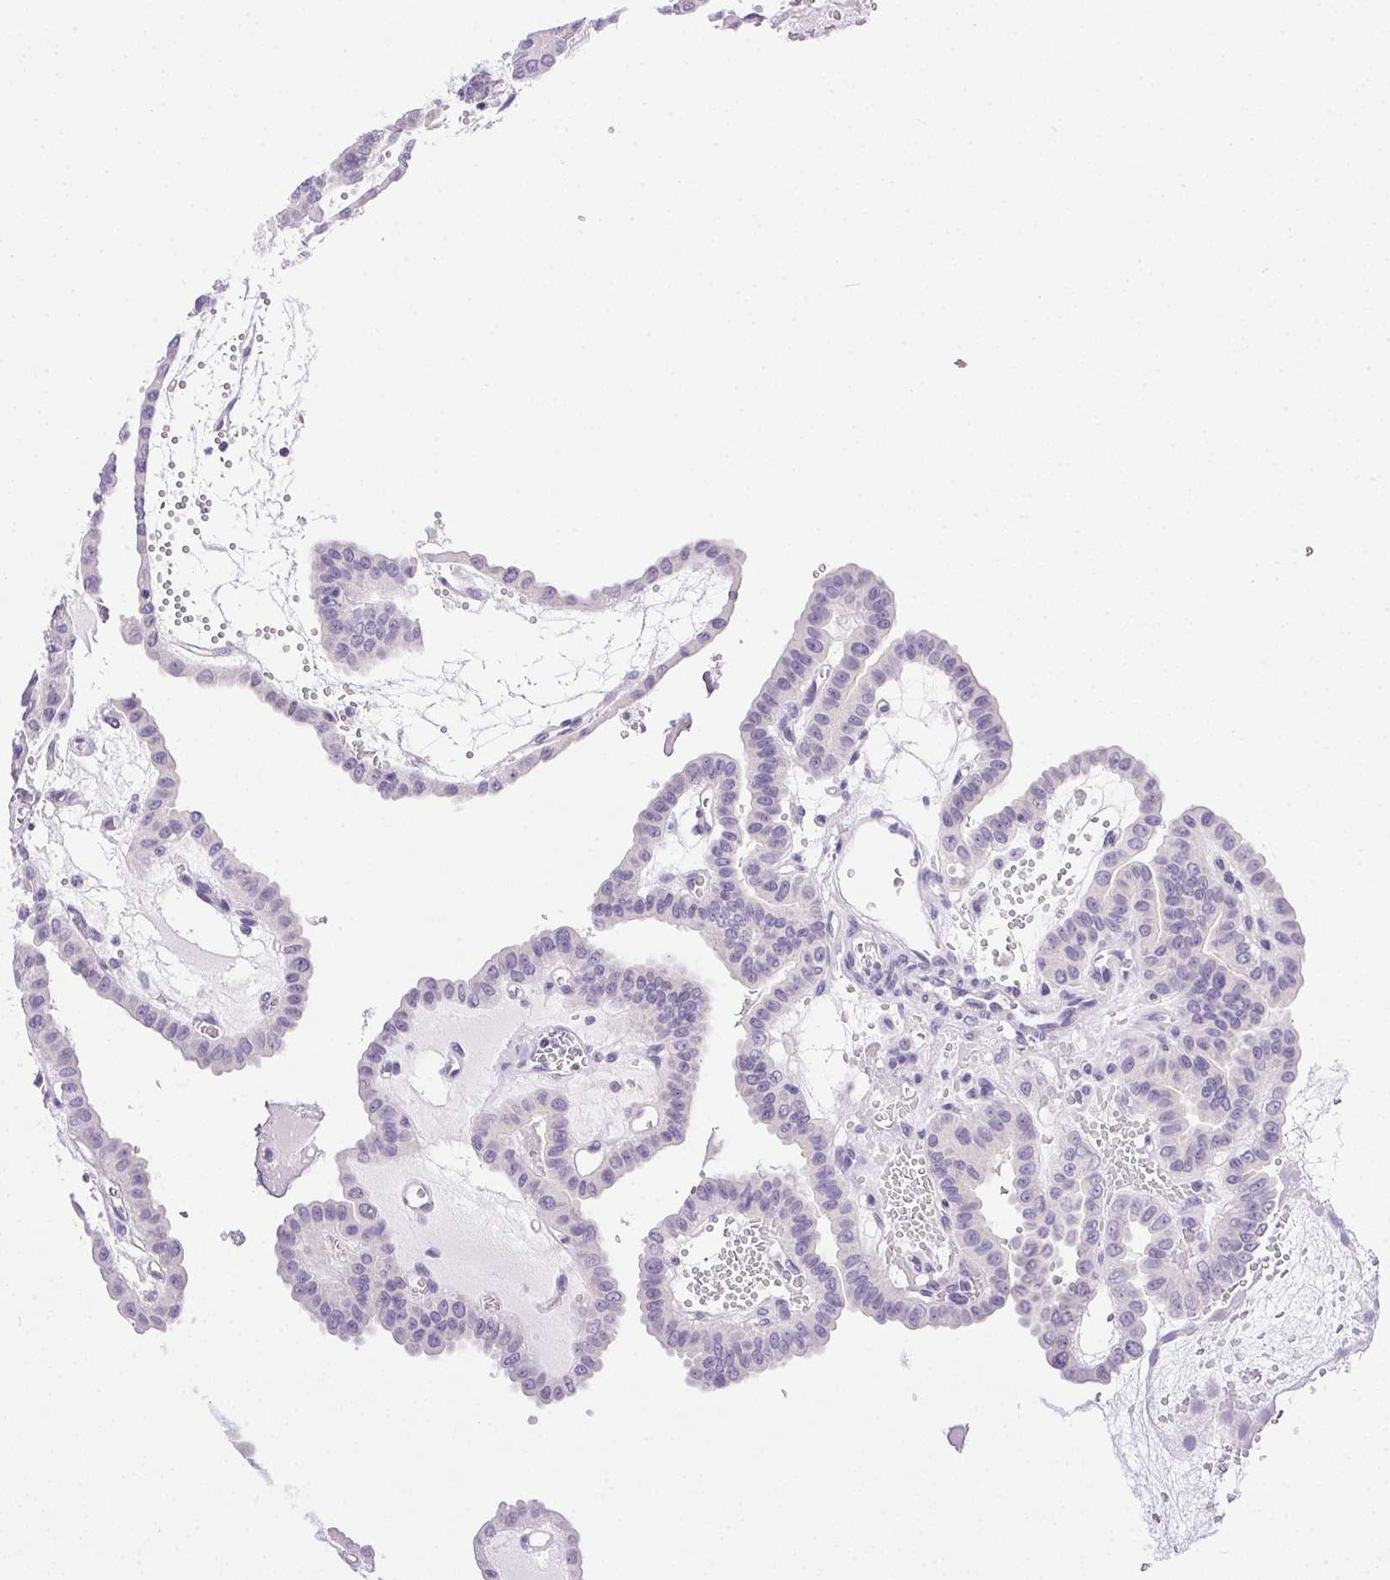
{"staining": {"intensity": "negative", "quantity": "none", "location": "none"}, "tissue": "thyroid cancer", "cell_type": "Tumor cells", "image_type": "cancer", "snomed": [{"axis": "morphology", "description": "Papillary adenocarcinoma, NOS"}, {"axis": "topography", "description": "Thyroid gland"}], "caption": "Protein analysis of thyroid papillary adenocarcinoma reveals no significant positivity in tumor cells. (Immunohistochemistry (ihc), brightfield microscopy, high magnification).", "gene": "ATP6V0A4", "patient": {"sex": "male", "age": 87}}